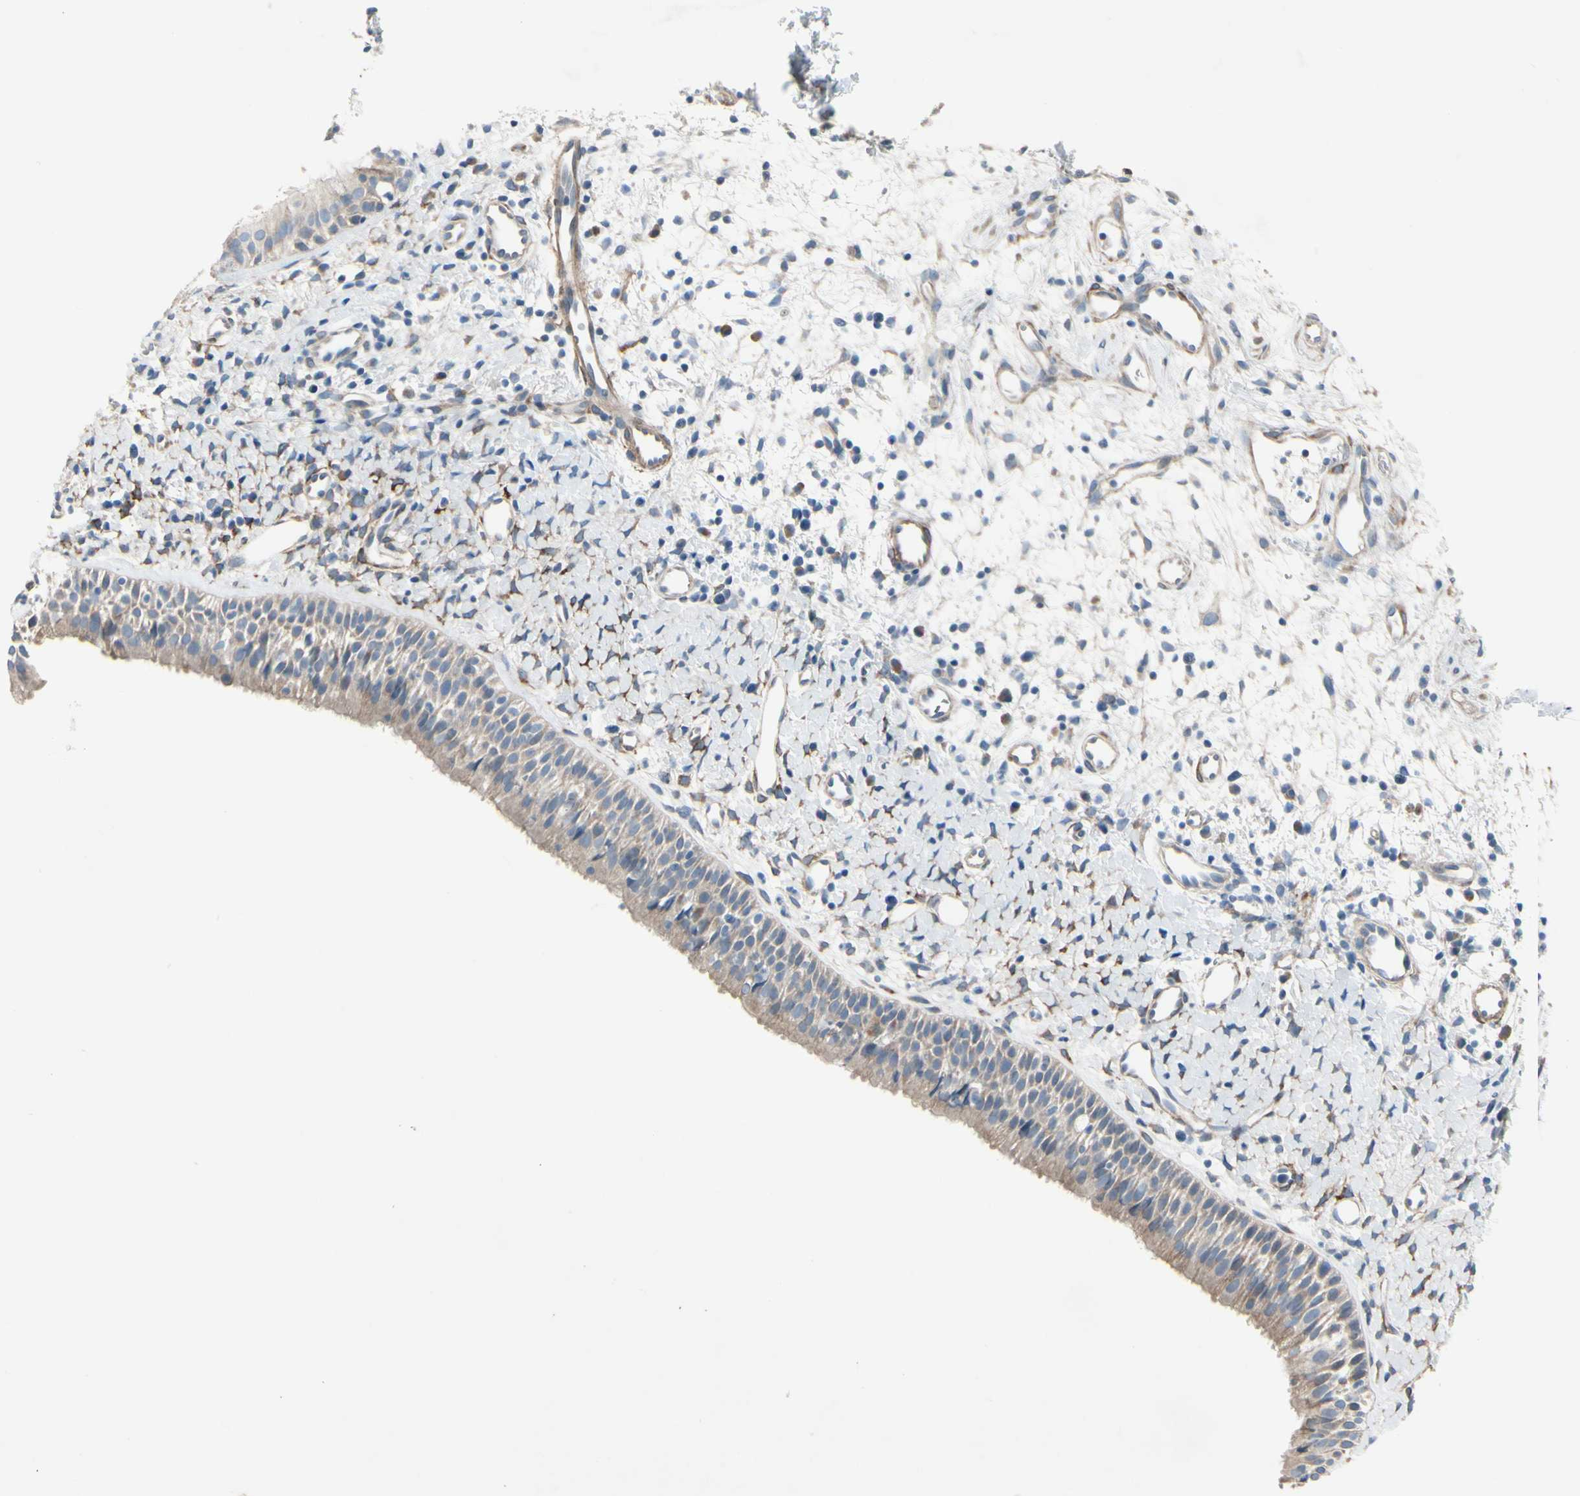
{"staining": {"intensity": "weak", "quantity": "25%-75%", "location": "cytoplasmic/membranous"}, "tissue": "nasopharynx", "cell_type": "Respiratory epithelial cells", "image_type": "normal", "snomed": [{"axis": "morphology", "description": "Normal tissue, NOS"}, {"axis": "topography", "description": "Nasopharynx"}], "caption": "This photomicrograph exhibits IHC staining of unremarkable nasopharynx, with low weak cytoplasmic/membranous positivity in approximately 25%-75% of respiratory epithelial cells.", "gene": "MAP2", "patient": {"sex": "male", "age": 22}}